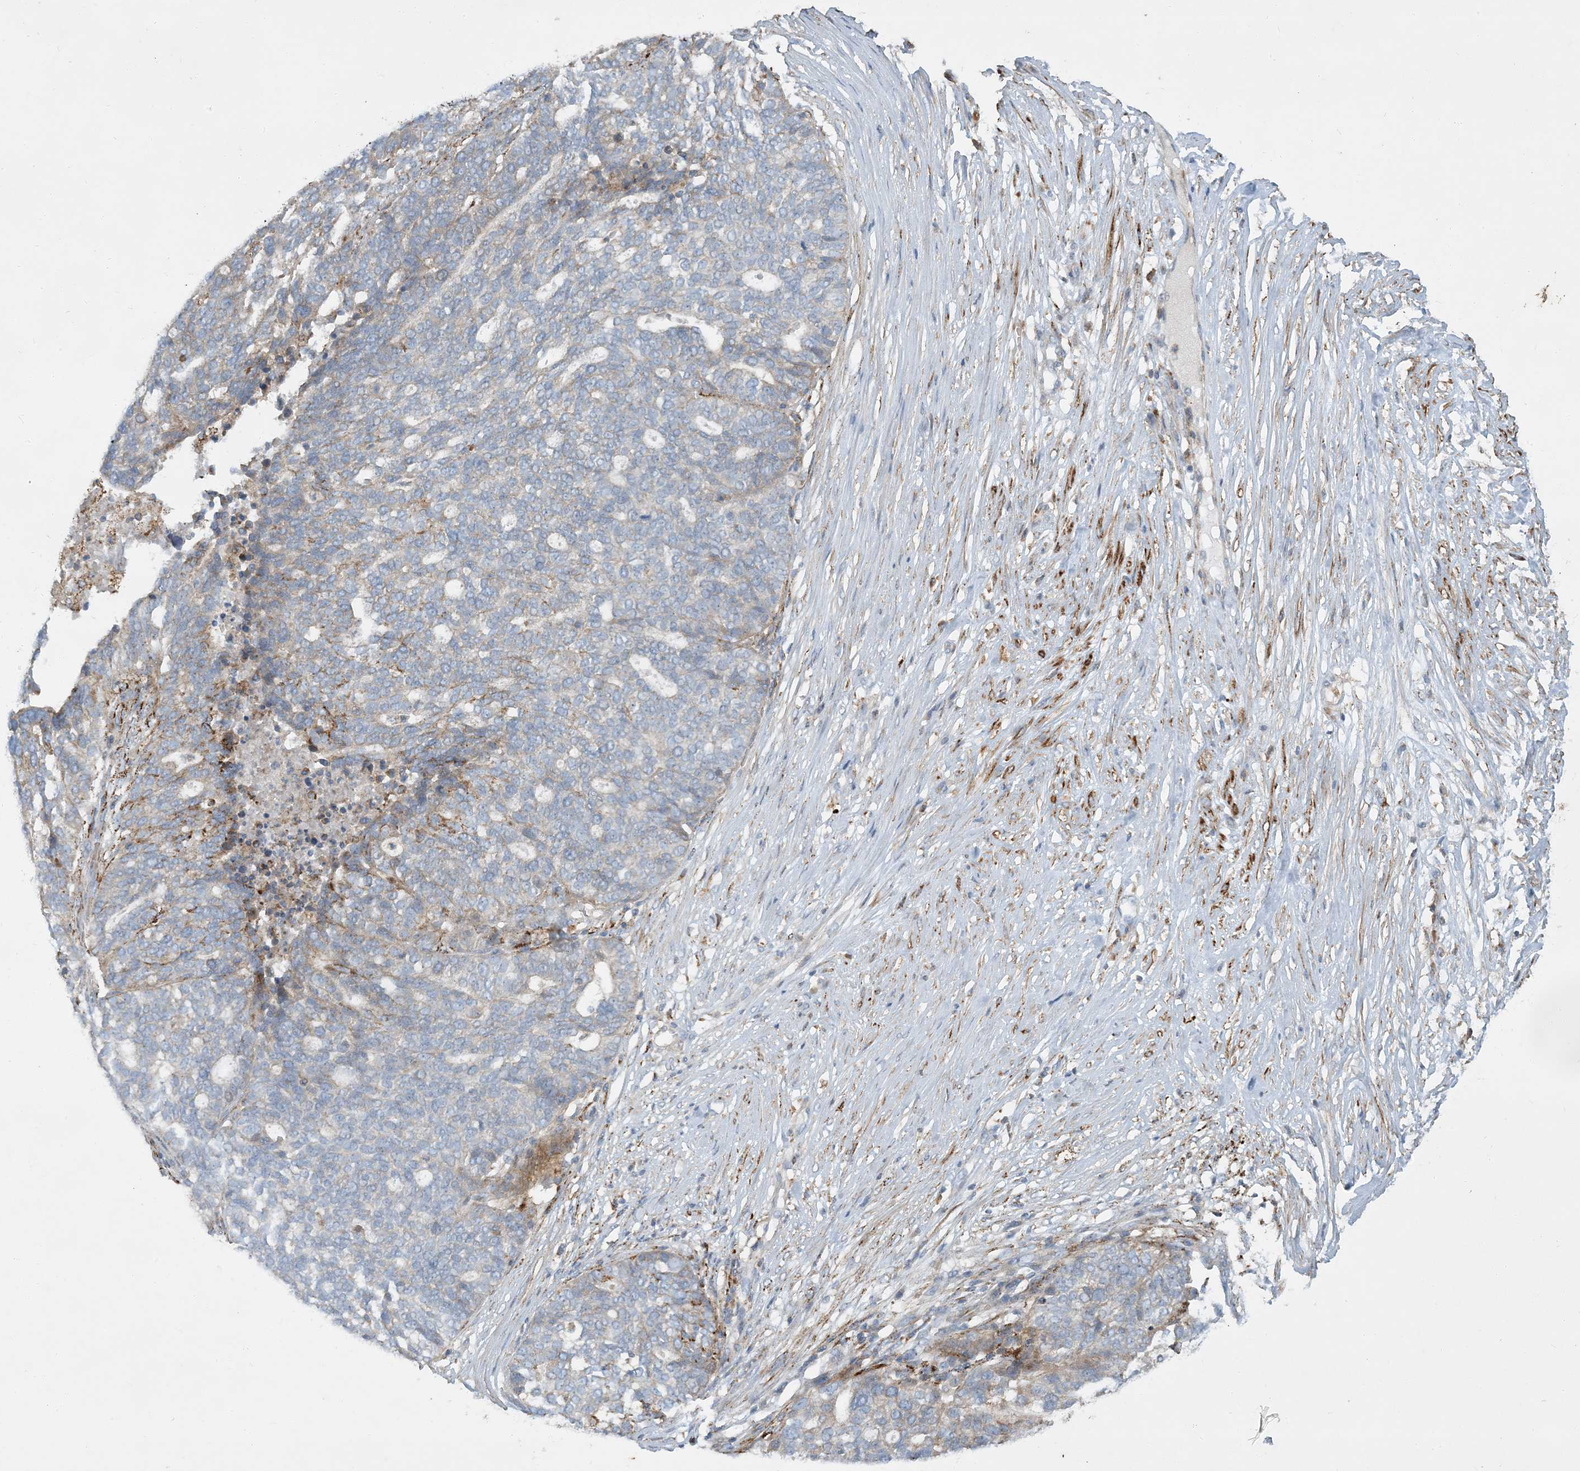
{"staining": {"intensity": "moderate", "quantity": "<25%", "location": "cytoplasmic/membranous"}, "tissue": "ovarian cancer", "cell_type": "Tumor cells", "image_type": "cancer", "snomed": [{"axis": "morphology", "description": "Cystadenocarcinoma, serous, NOS"}, {"axis": "topography", "description": "Ovary"}], "caption": "Tumor cells display moderate cytoplasmic/membranous staining in about <25% of cells in serous cystadenocarcinoma (ovarian). (Stains: DAB (3,3'-diaminobenzidine) in brown, nuclei in blue, Microscopy: brightfield microscopy at high magnification).", "gene": "LTN1", "patient": {"sex": "female", "age": 59}}